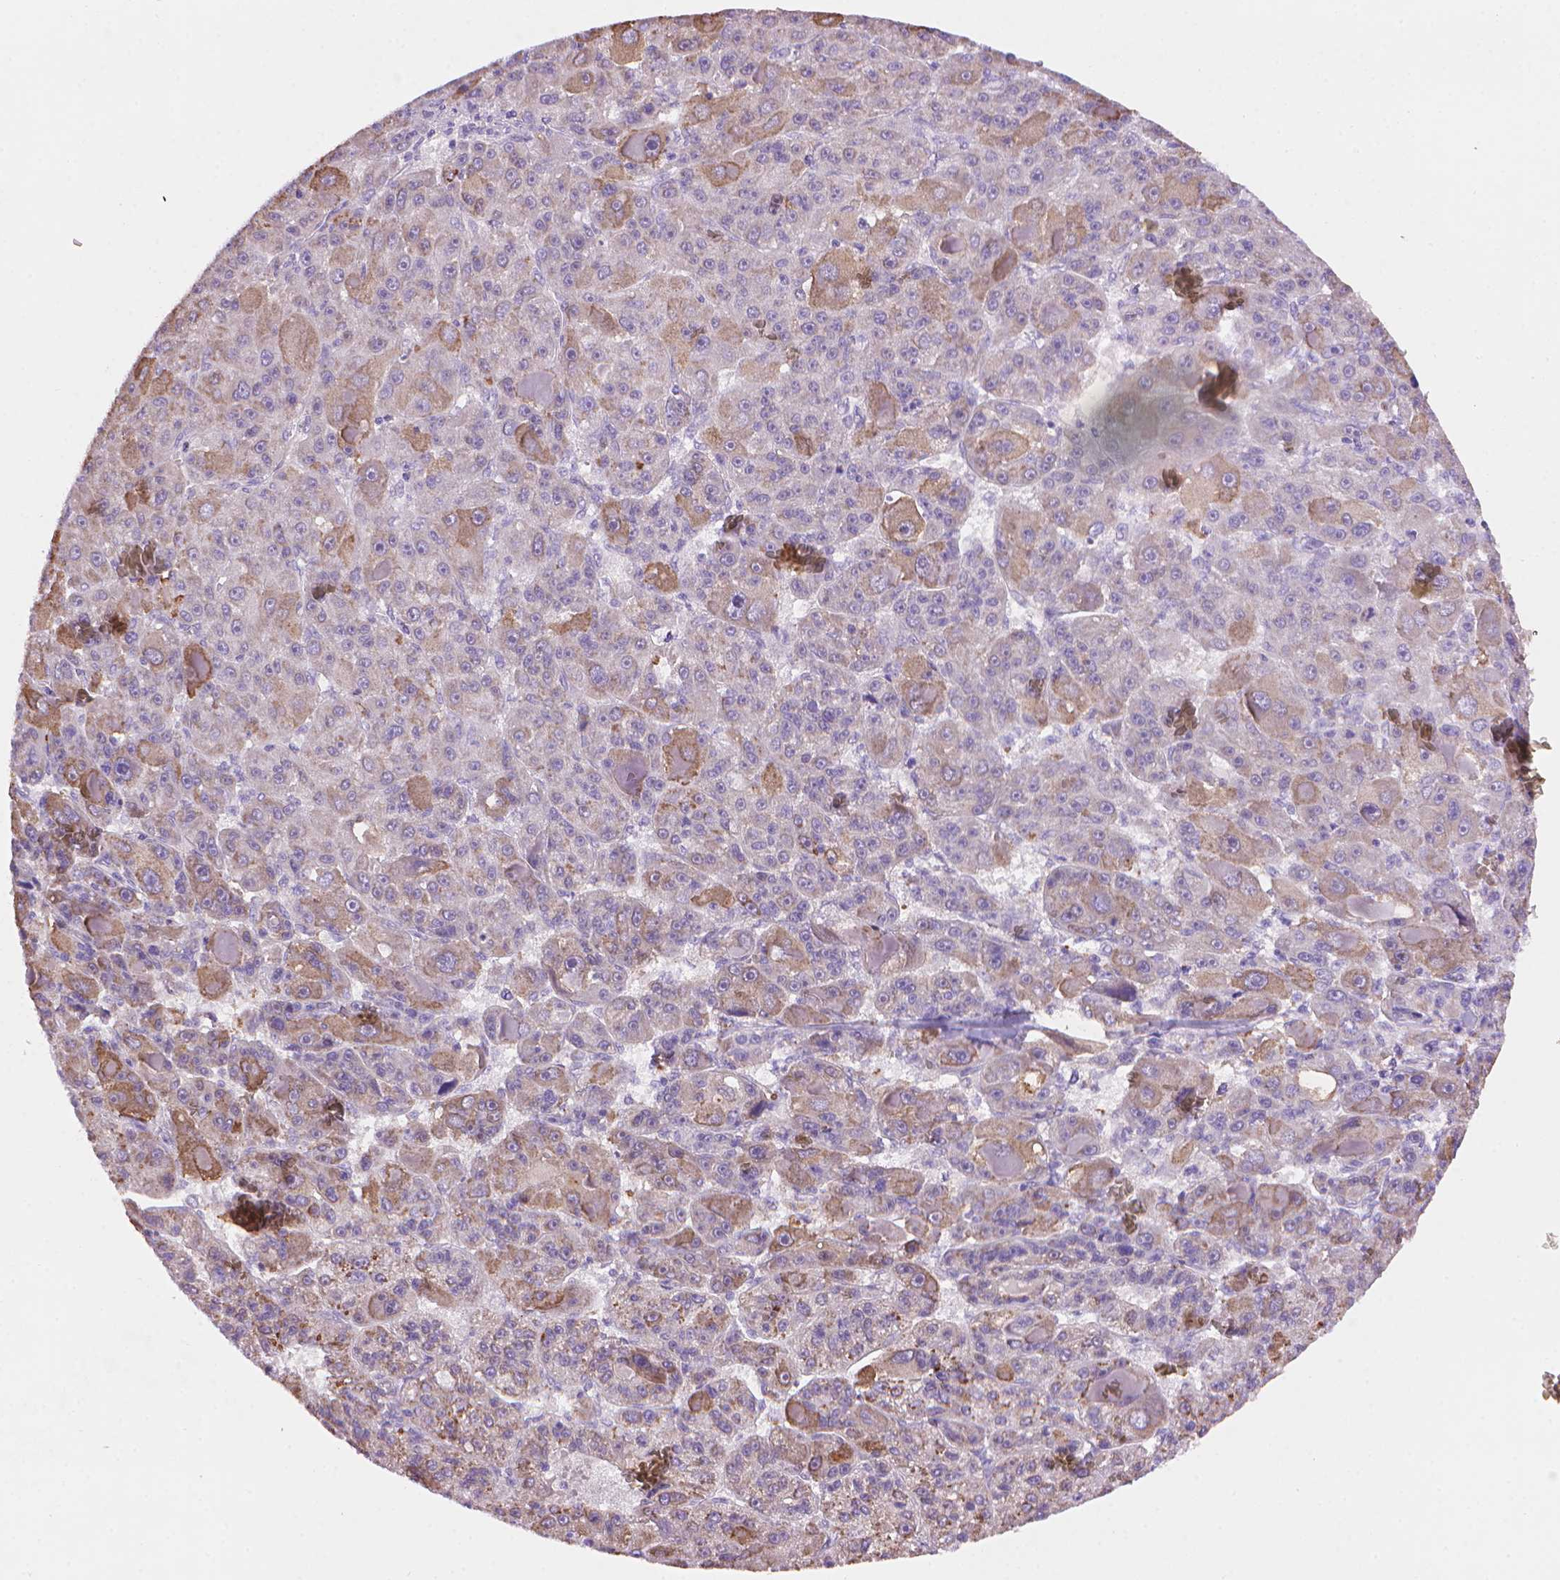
{"staining": {"intensity": "moderate", "quantity": "25%-75%", "location": "cytoplasmic/membranous"}, "tissue": "liver cancer", "cell_type": "Tumor cells", "image_type": "cancer", "snomed": [{"axis": "morphology", "description": "Carcinoma, Hepatocellular, NOS"}, {"axis": "topography", "description": "Liver"}], "caption": "There is medium levels of moderate cytoplasmic/membranous expression in tumor cells of hepatocellular carcinoma (liver), as demonstrated by immunohistochemical staining (brown color).", "gene": "AMMECR1", "patient": {"sex": "male", "age": 76}}